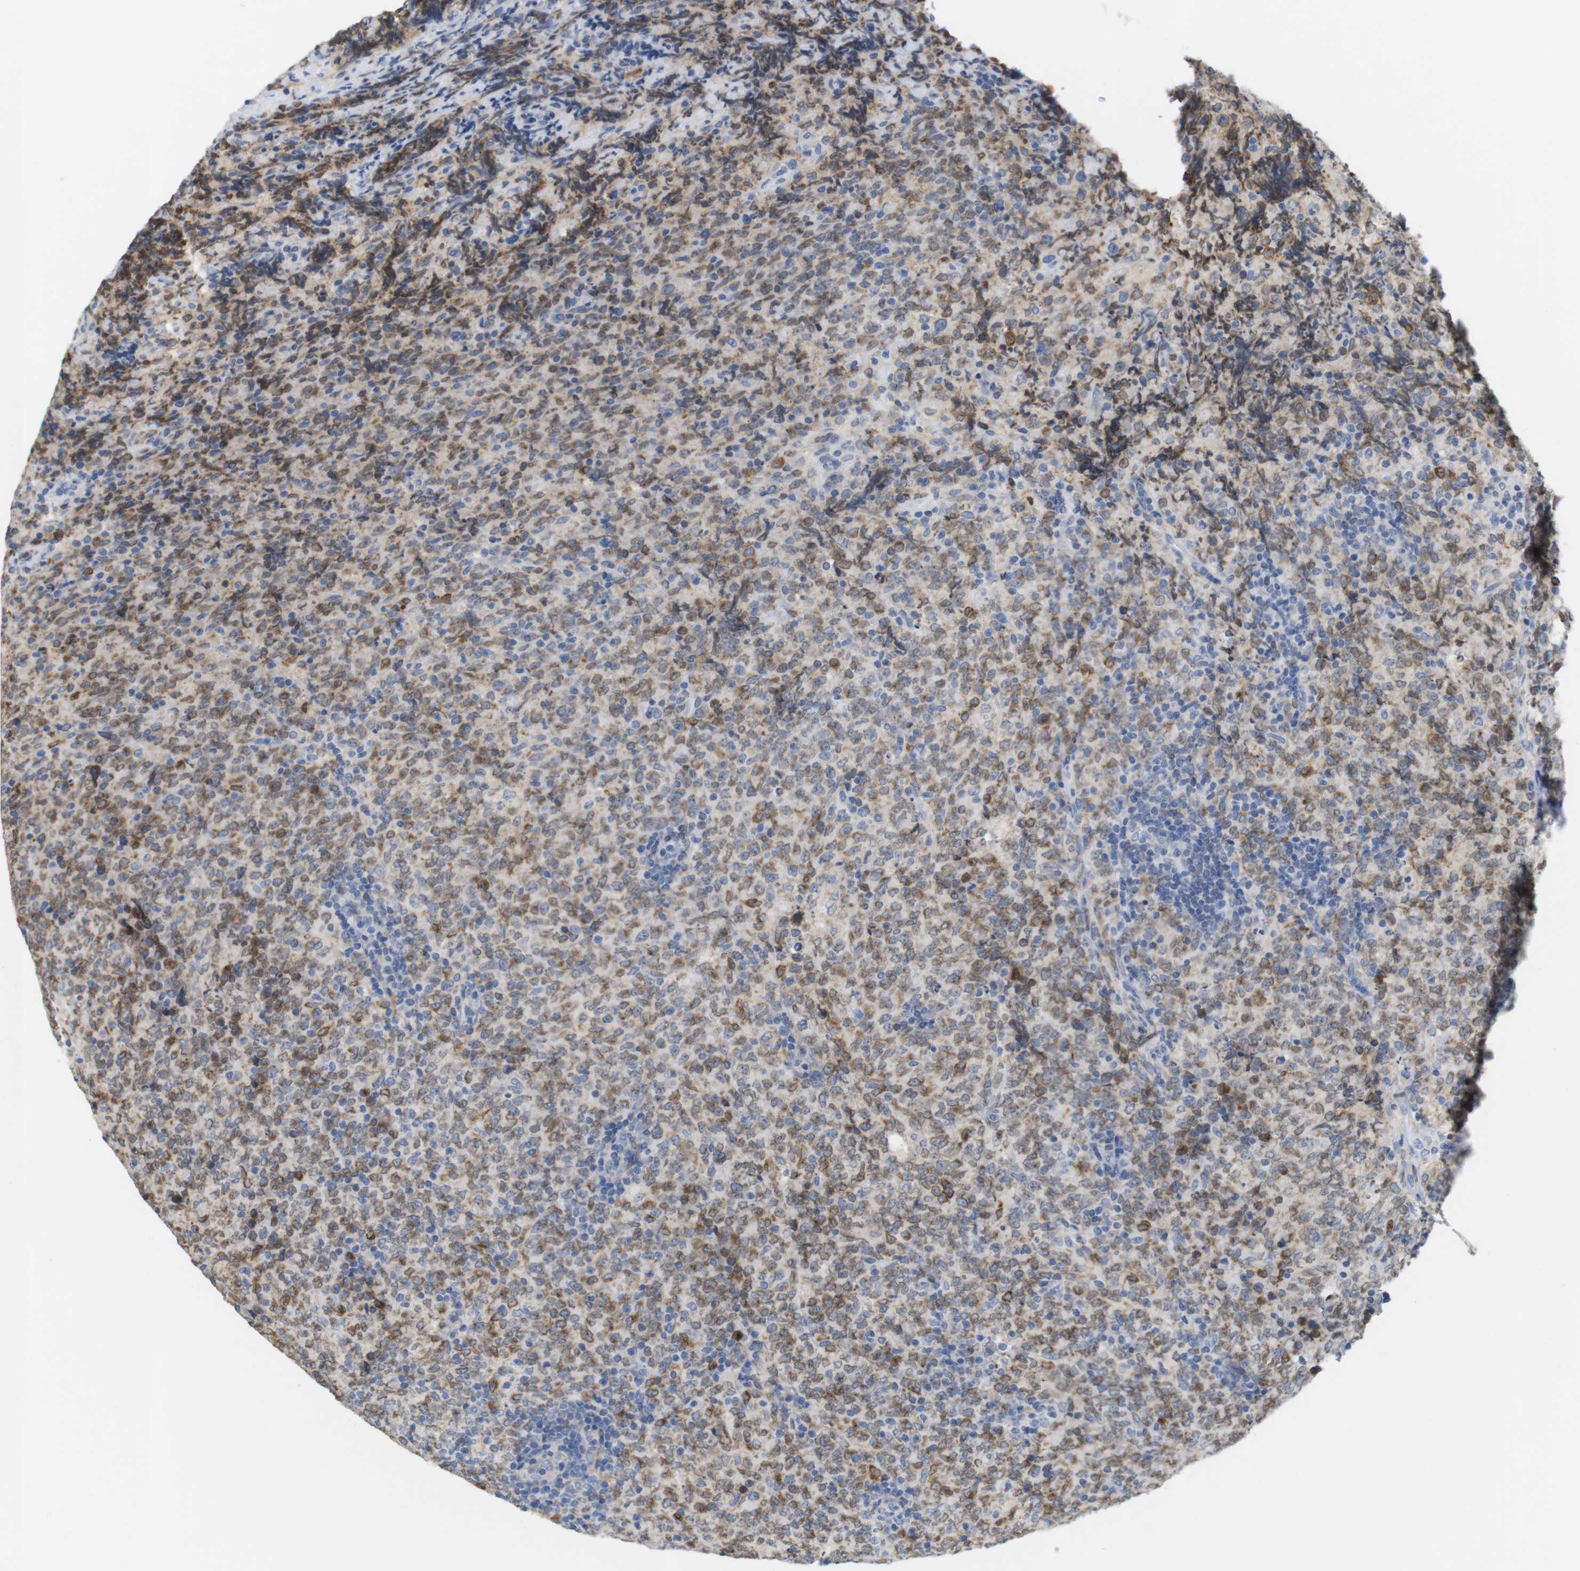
{"staining": {"intensity": "moderate", "quantity": ">75%", "location": "cytoplasmic/membranous"}, "tissue": "lymphoma", "cell_type": "Tumor cells", "image_type": "cancer", "snomed": [{"axis": "morphology", "description": "Malignant lymphoma, non-Hodgkin's type, High grade"}, {"axis": "topography", "description": "Tonsil"}], "caption": "Human malignant lymphoma, non-Hodgkin's type (high-grade) stained for a protein (brown) reveals moderate cytoplasmic/membranous positive expression in about >75% of tumor cells.", "gene": "ITPR1", "patient": {"sex": "female", "age": 36}}